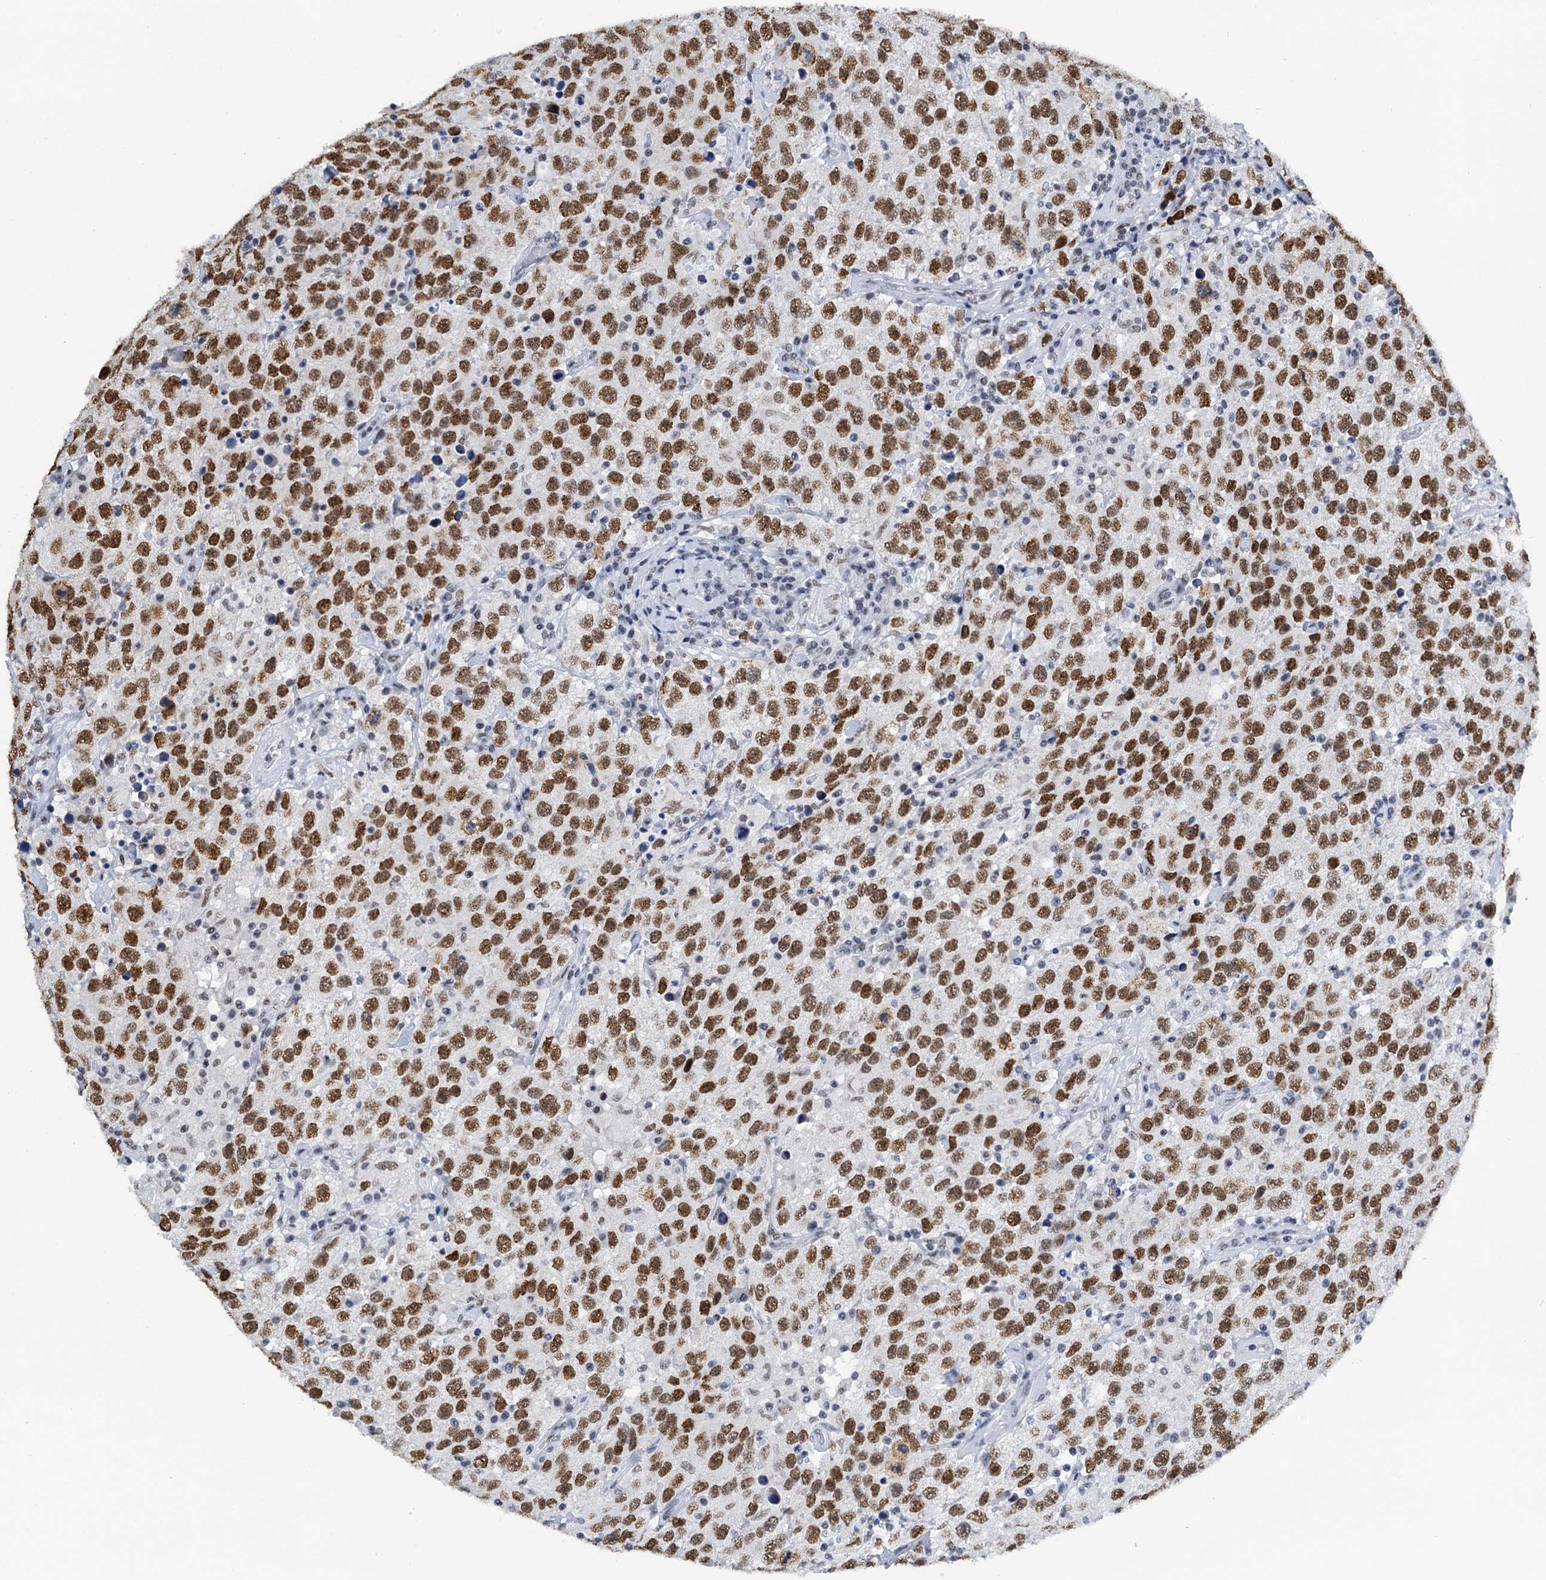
{"staining": {"intensity": "strong", "quantity": ">75%", "location": "nuclear"}, "tissue": "testis cancer", "cell_type": "Tumor cells", "image_type": "cancer", "snomed": [{"axis": "morphology", "description": "Seminoma, NOS"}, {"axis": "topography", "description": "Testis"}], "caption": "Testis cancer (seminoma) stained for a protein reveals strong nuclear positivity in tumor cells.", "gene": "SLTM", "patient": {"sex": "male", "age": 41}}